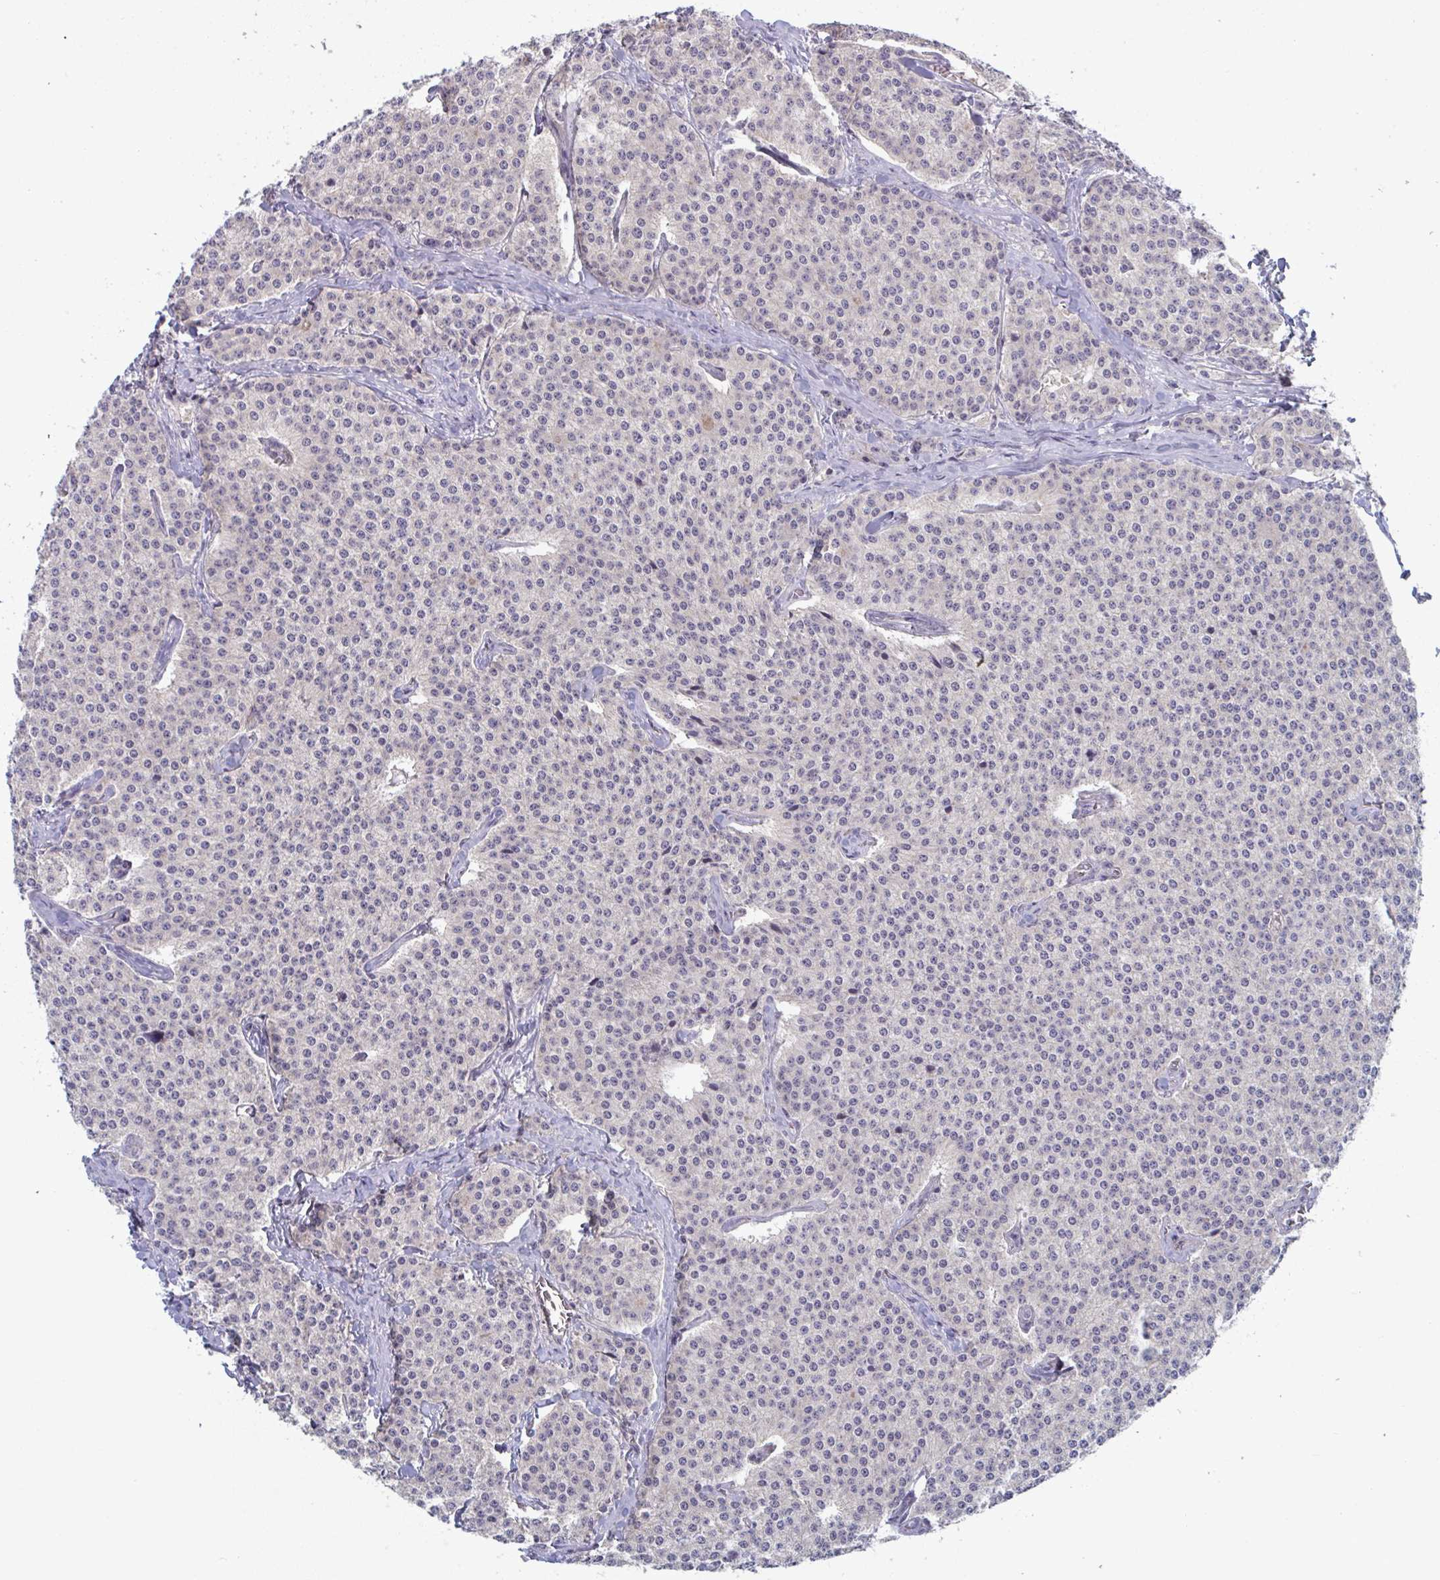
{"staining": {"intensity": "negative", "quantity": "none", "location": "none"}, "tissue": "carcinoid", "cell_type": "Tumor cells", "image_type": "cancer", "snomed": [{"axis": "morphology", "description": "Carcinoid, malignant, NOS"}, {"axis": "topography", "description": "Small intestine"}], "caption": "Immunohistochemistry (IHC) histopathology image of carcinoid stained for a protein (brown), which reveals no expression in tumor cells.", "gene": "STK26", "patient": {"sex": "female", "age": 64}}